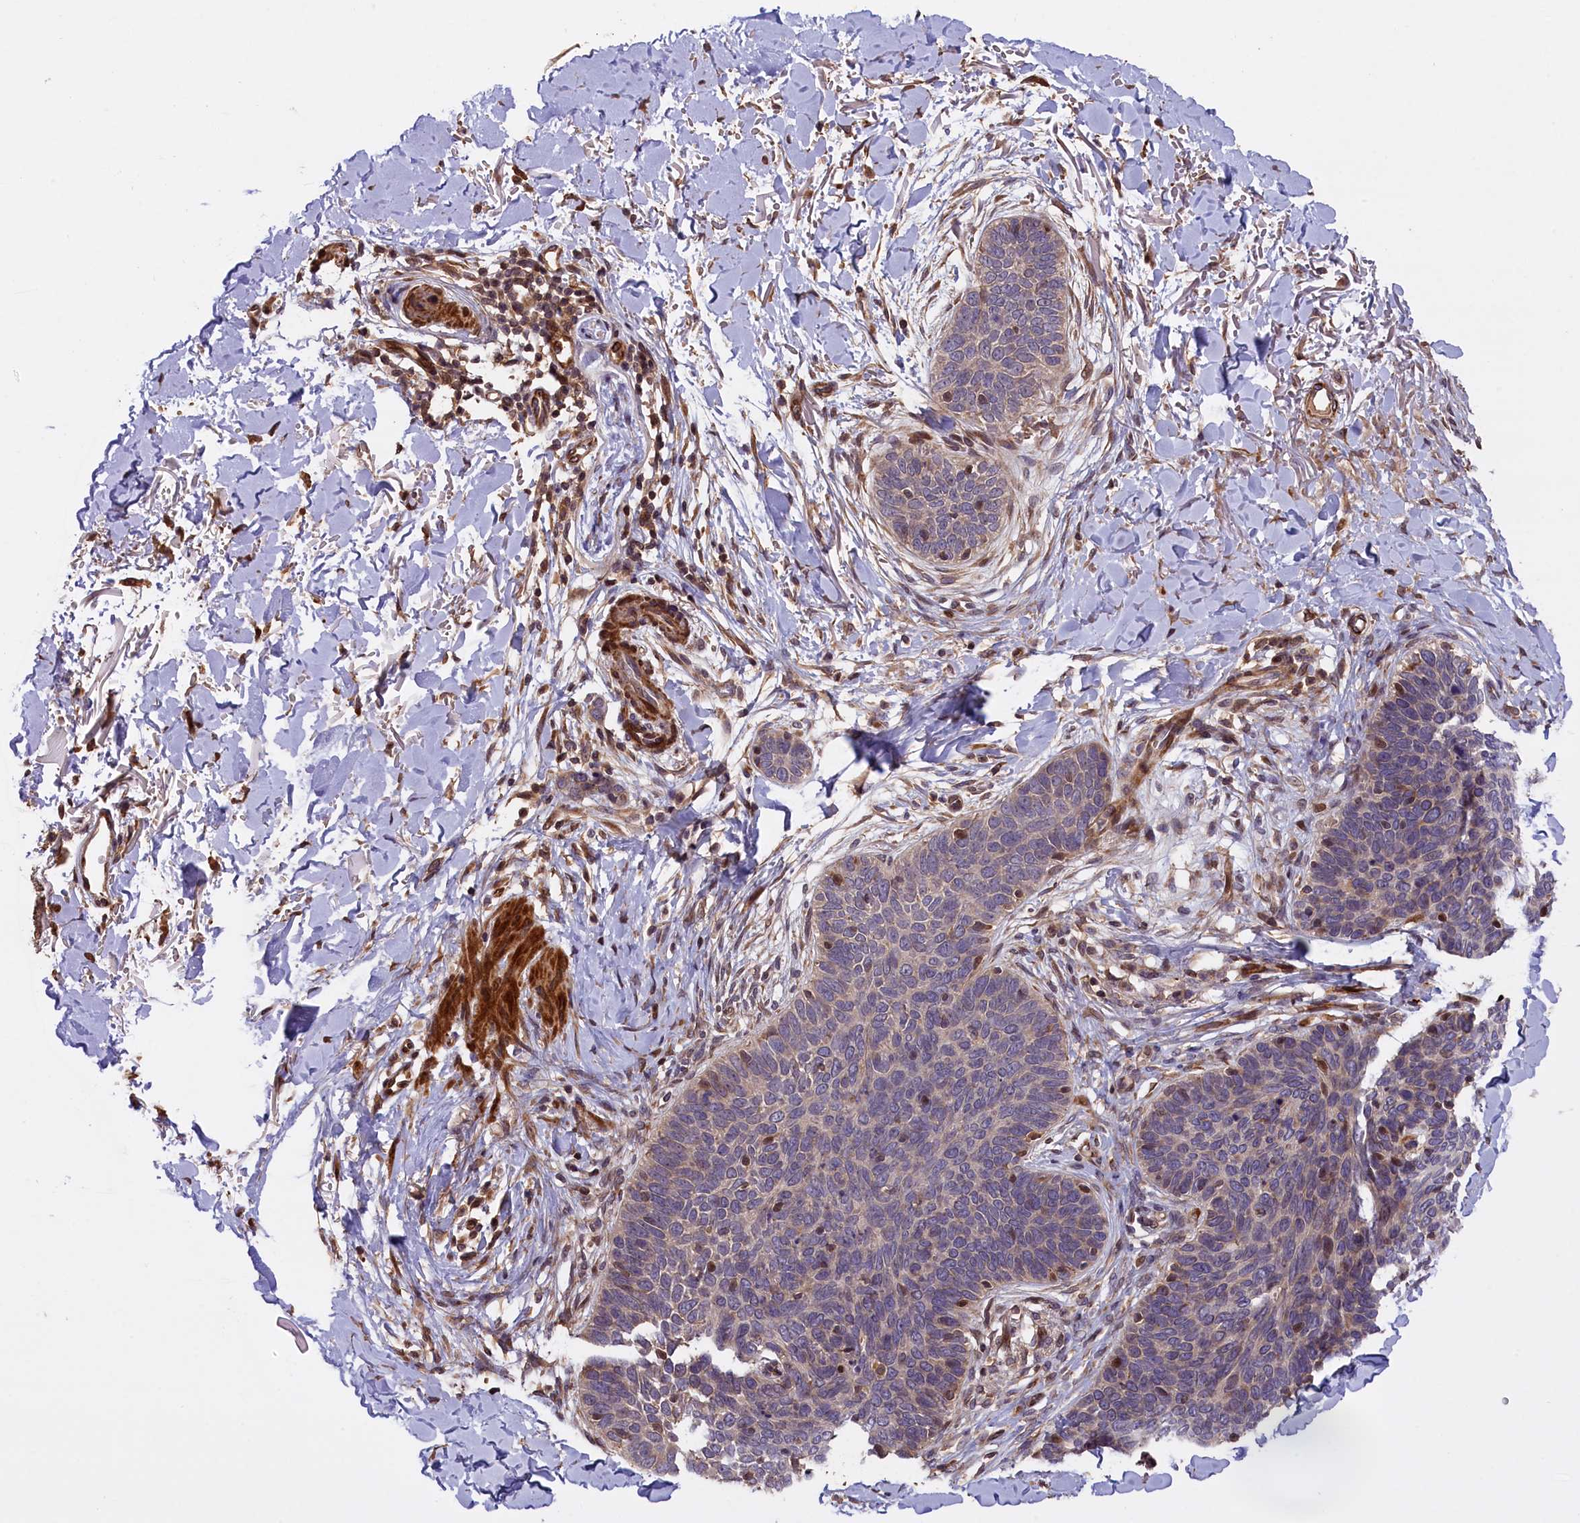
{"staining": {"intensity": "weak", "quantity": "<25%", "location": "cytoplasmic/membranous"}, "tissue": "skin cancer", "cell_type": "Tumor cells", "image_type": "cancer", "snomed": [{"axis": "morphology", "description": "Basal cell carcinoma"}, {"axis": "topography", "description": "Skin"}], "caption": "This image is of skin cancer stained with immunohistochemistry to label a protein in brown with the nuclei are counter-stained blue. There is no expression in tumor cells.", "gene": "DNAJB9", "patient": {"sex": "male", "age": 85}}